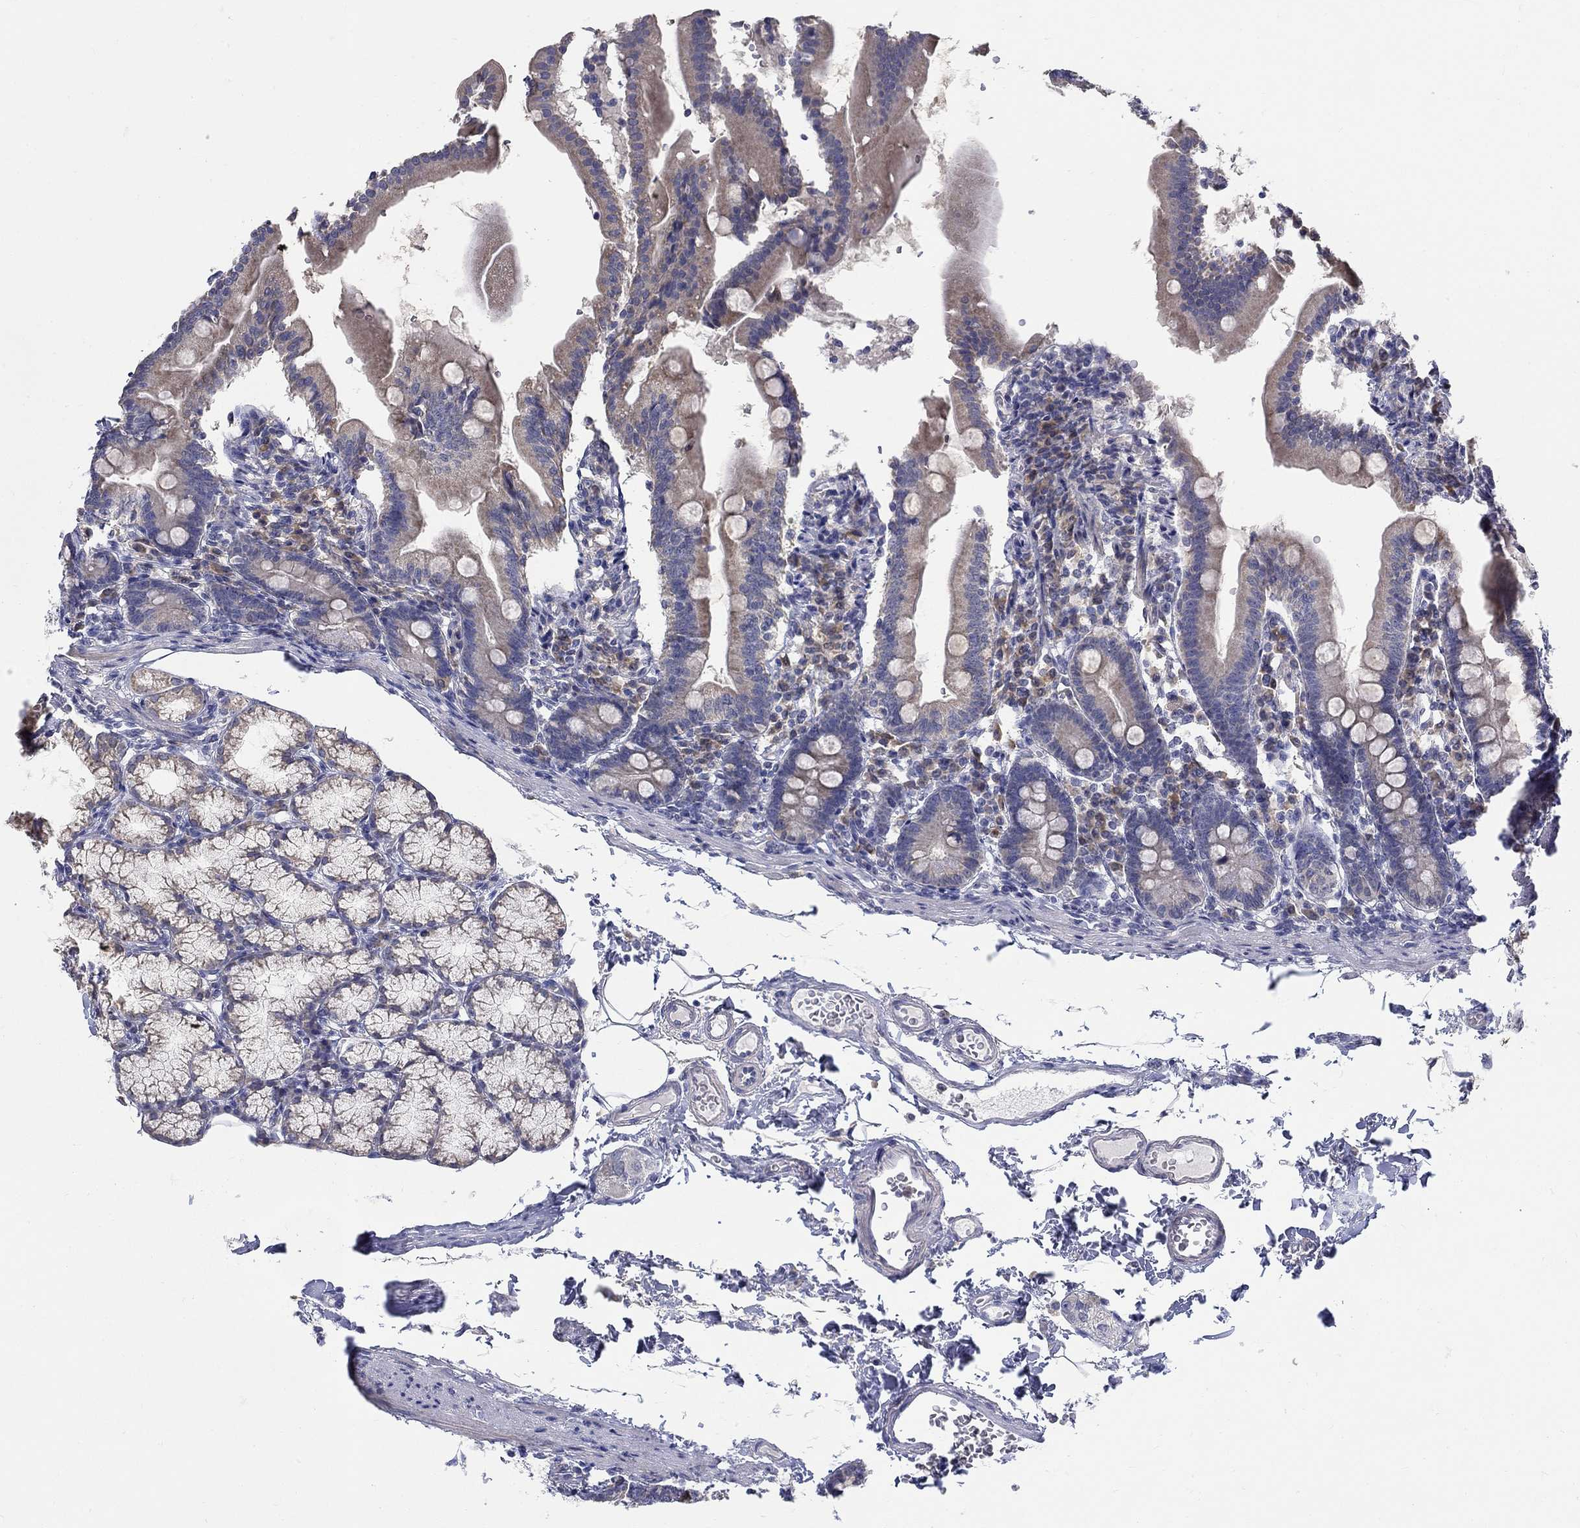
{"staining": {"intensity": "moderate", "quantity": "<25%", "location": "cytoplasmic/membranous"}, "tissue": "duodenum", "cell_type": "Glandular cells", "image_type": "normal", "snomed": [{"axis": "morphology", "description": "Normal tissue, NOS"}, {"axis": "topography", "description": "Duodenum"}], "caption": "This photomicrograph exhibits IHC staining of benign human duodenum, with low moderate cytoplasmic/membranous expression in about <25% of glandular cells.", "gene": "ABCA4", "patient": {"sex": "female", "age": 67}}